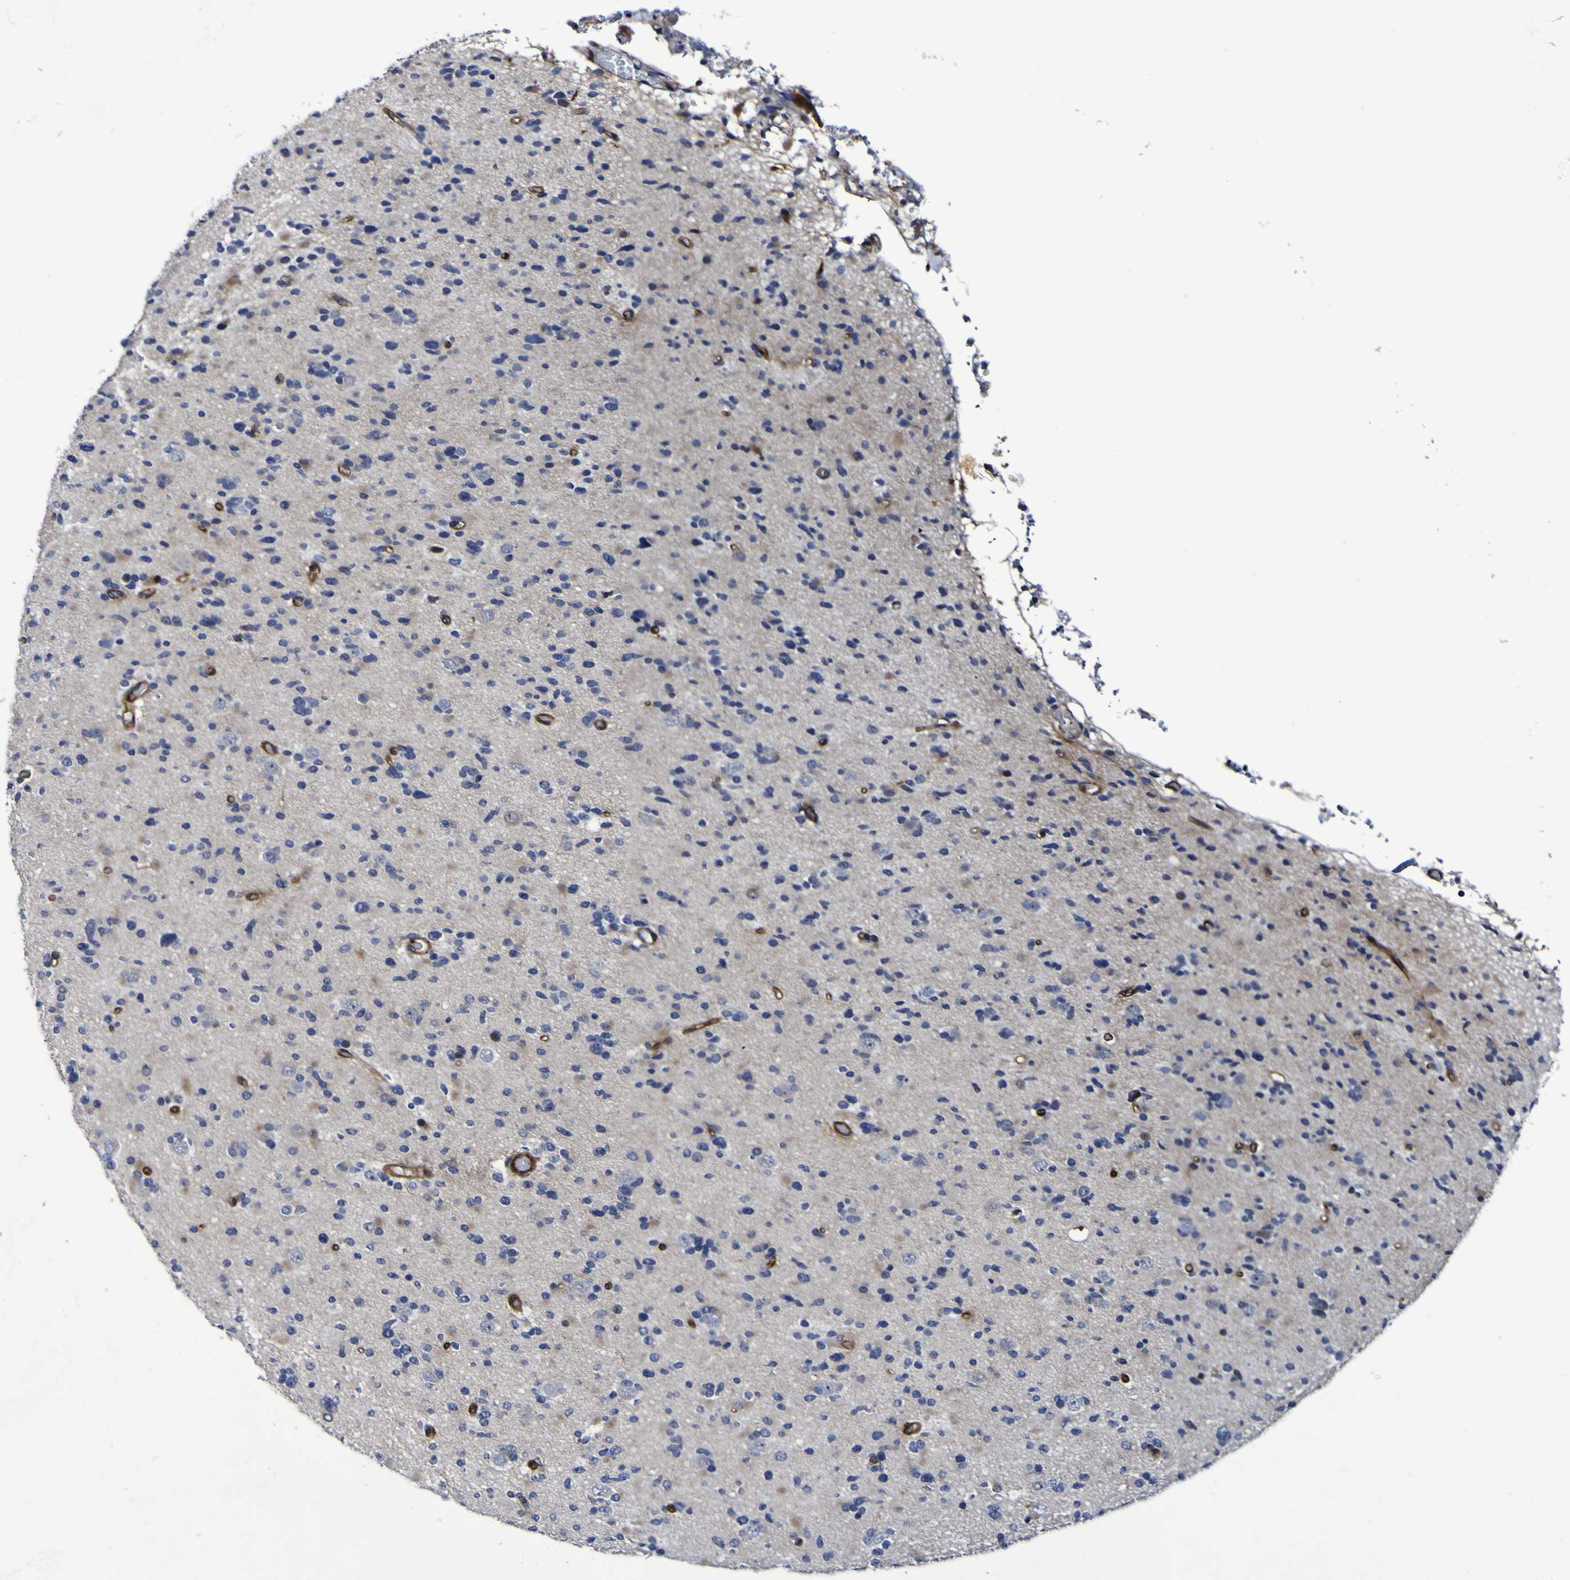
{"staining": {"intensity": "negative", "quantity": "none", "location": "none"}, "tissue": "glioma", "cell_type": "Tumor cells", "image_type": "cancer", "snomed": [{"axis": "morphology", "description": "Glioma, malignant, Low grade"}, {"axis": "topography", "description": "Brain"}], "caption": "Immunohistochemical staining of human malignant glioma (low-grade) shows no significant staining in tumor cells.", "gene": "MGLL", "patient": {"sex": "female", "age": 22}}